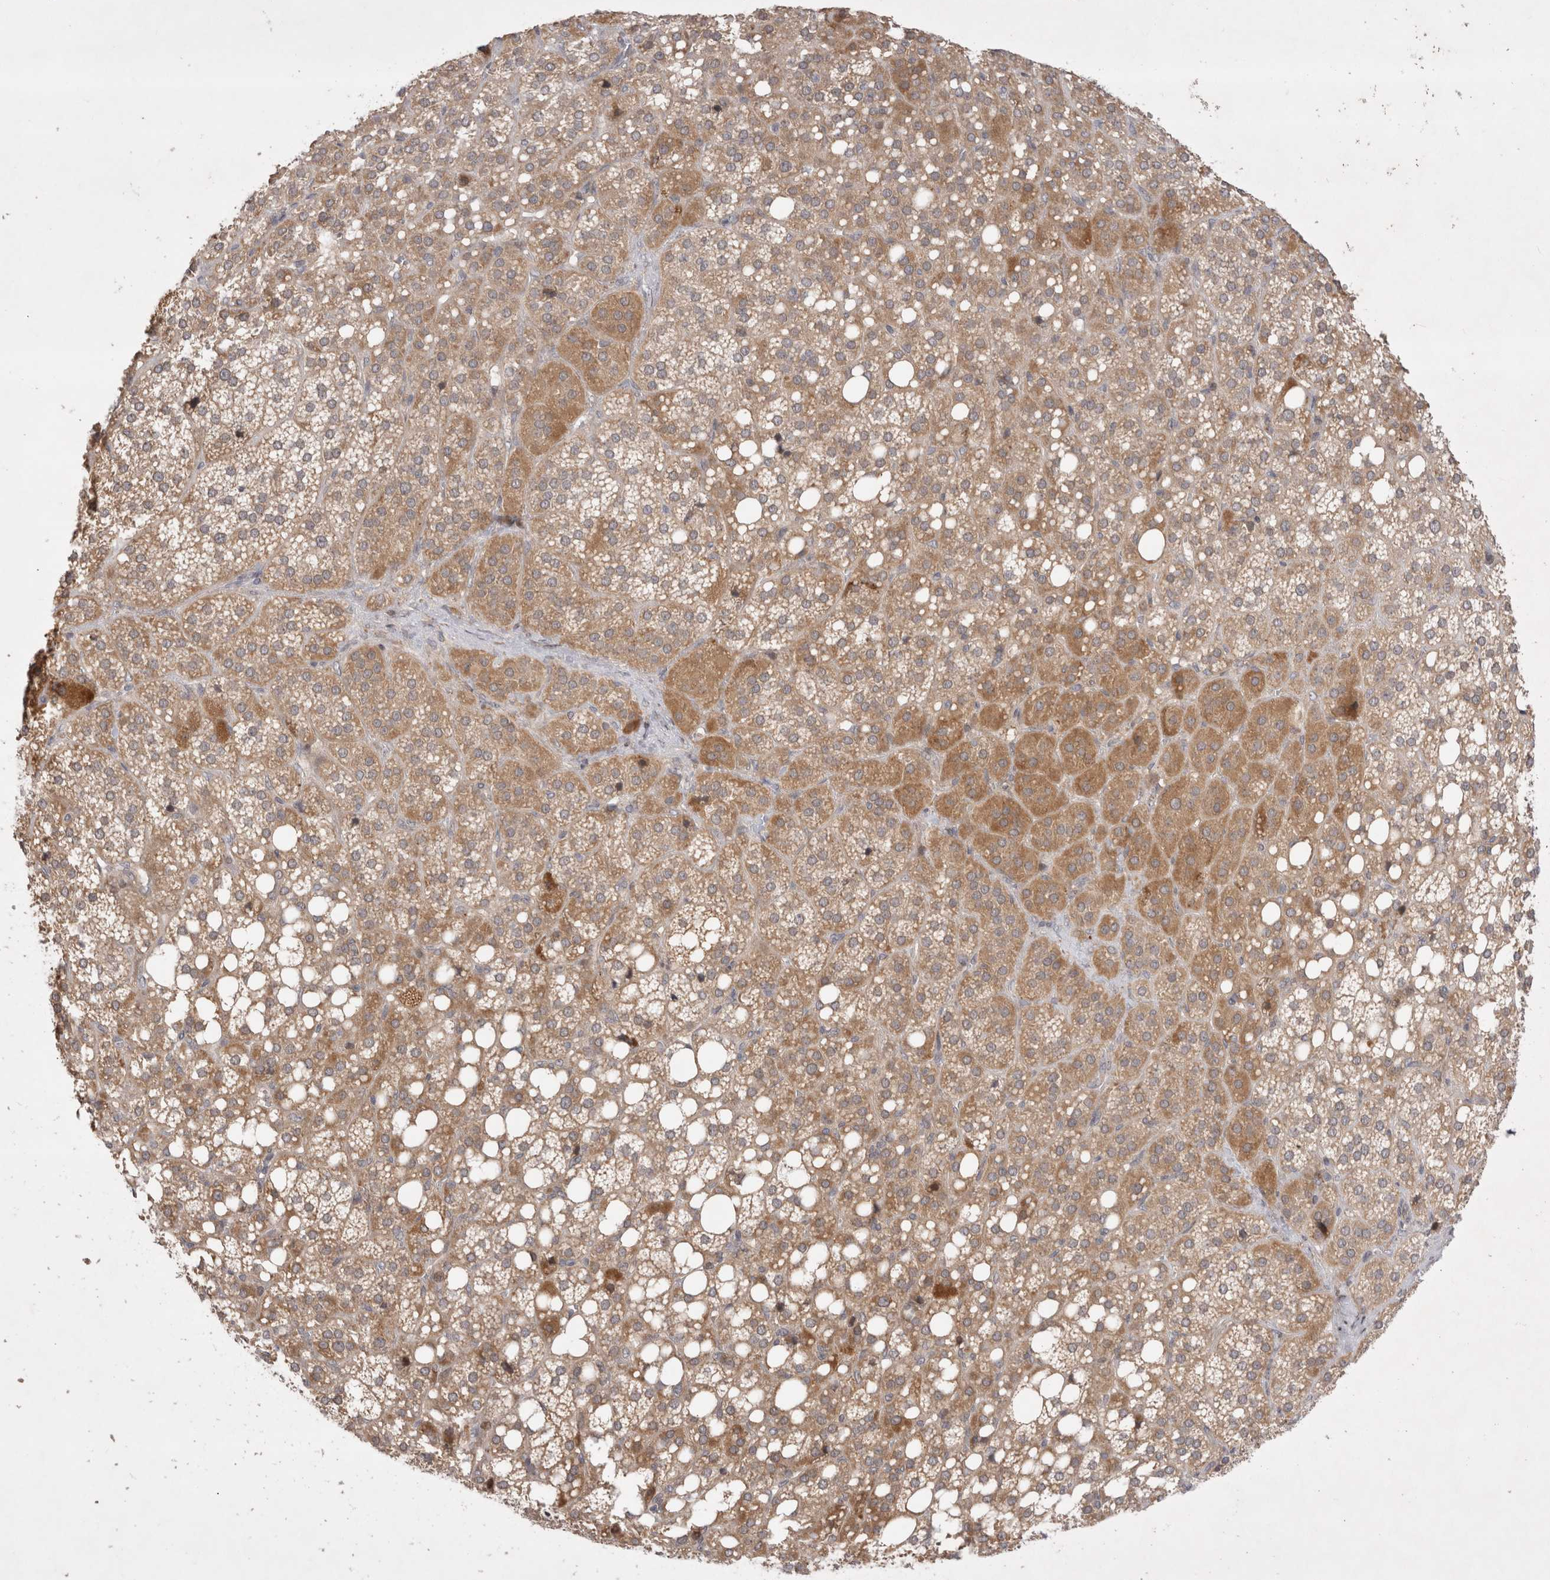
{"staining": {"intensity": "moderate", "quantity": ">75%", "location": "cytoplasmic/membranous,nuclear"}, "tissue": "adrenal gland", "cell_type": "Glandular cells", "image_type": "normal", "snomed": [{"axis": "morphology", "description": "Normal tissue, NOS"}, {"axis": "topography", "description": "Adrenal gland"}], "caption": "Adrenal gland stained with immunohistochemistry (IHC) demonstrates moderate cytoplasmic/membranous,nuclear staining in approximately >75% of glandular cells. (Stains: DAB (3,3'-diaminobenzidine) in brown, nuclei in blue, Microscopy: brightfield microscopy at high magnification).", "gene": "PLEKHM1", "patient": {"sex": "female", "age": 59}}